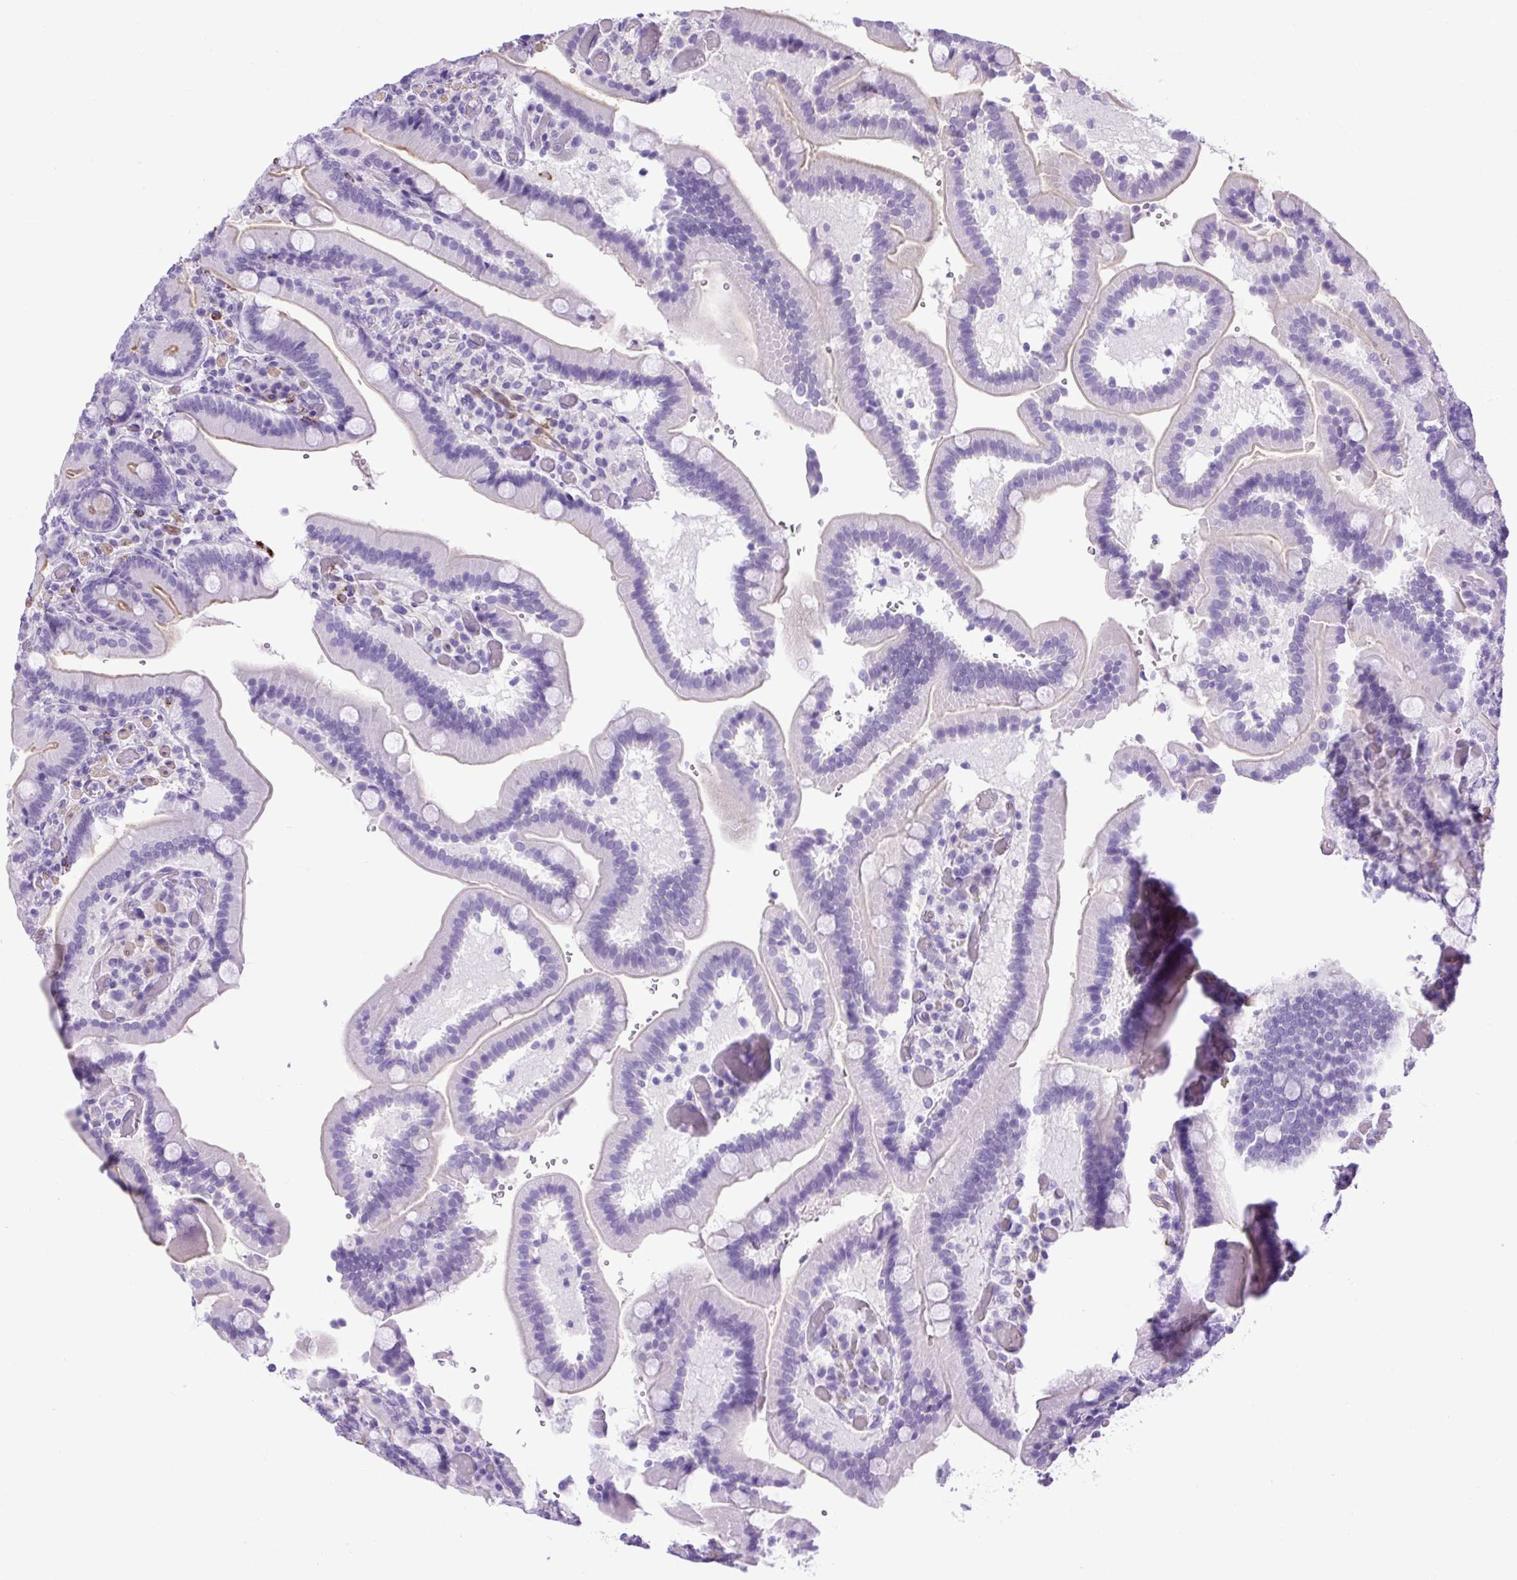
{"staining": {"intensity": "weak", "quantity": "<25%", "location": "cytoplasmic/membranous"}, "tissue": "duodenum", "cell_type": "Glandular cells", "image_type": "normal", "snomed": [{"axis": "morphology", "description": "Normal tissue, NOS"}, {"axis": "topography", "description": "Duodenum"}], "caption": "A micrograph of duodenum stained for a protein shows no brown staining in glandular cells. The staining was performed using DAB to visualize the protein expression in brown, while the nuclei were stained in blue with hematoxylin (Magnification: 20x).", "gene": "VWA7", "patient": {"sex": "female", "age": 62}}